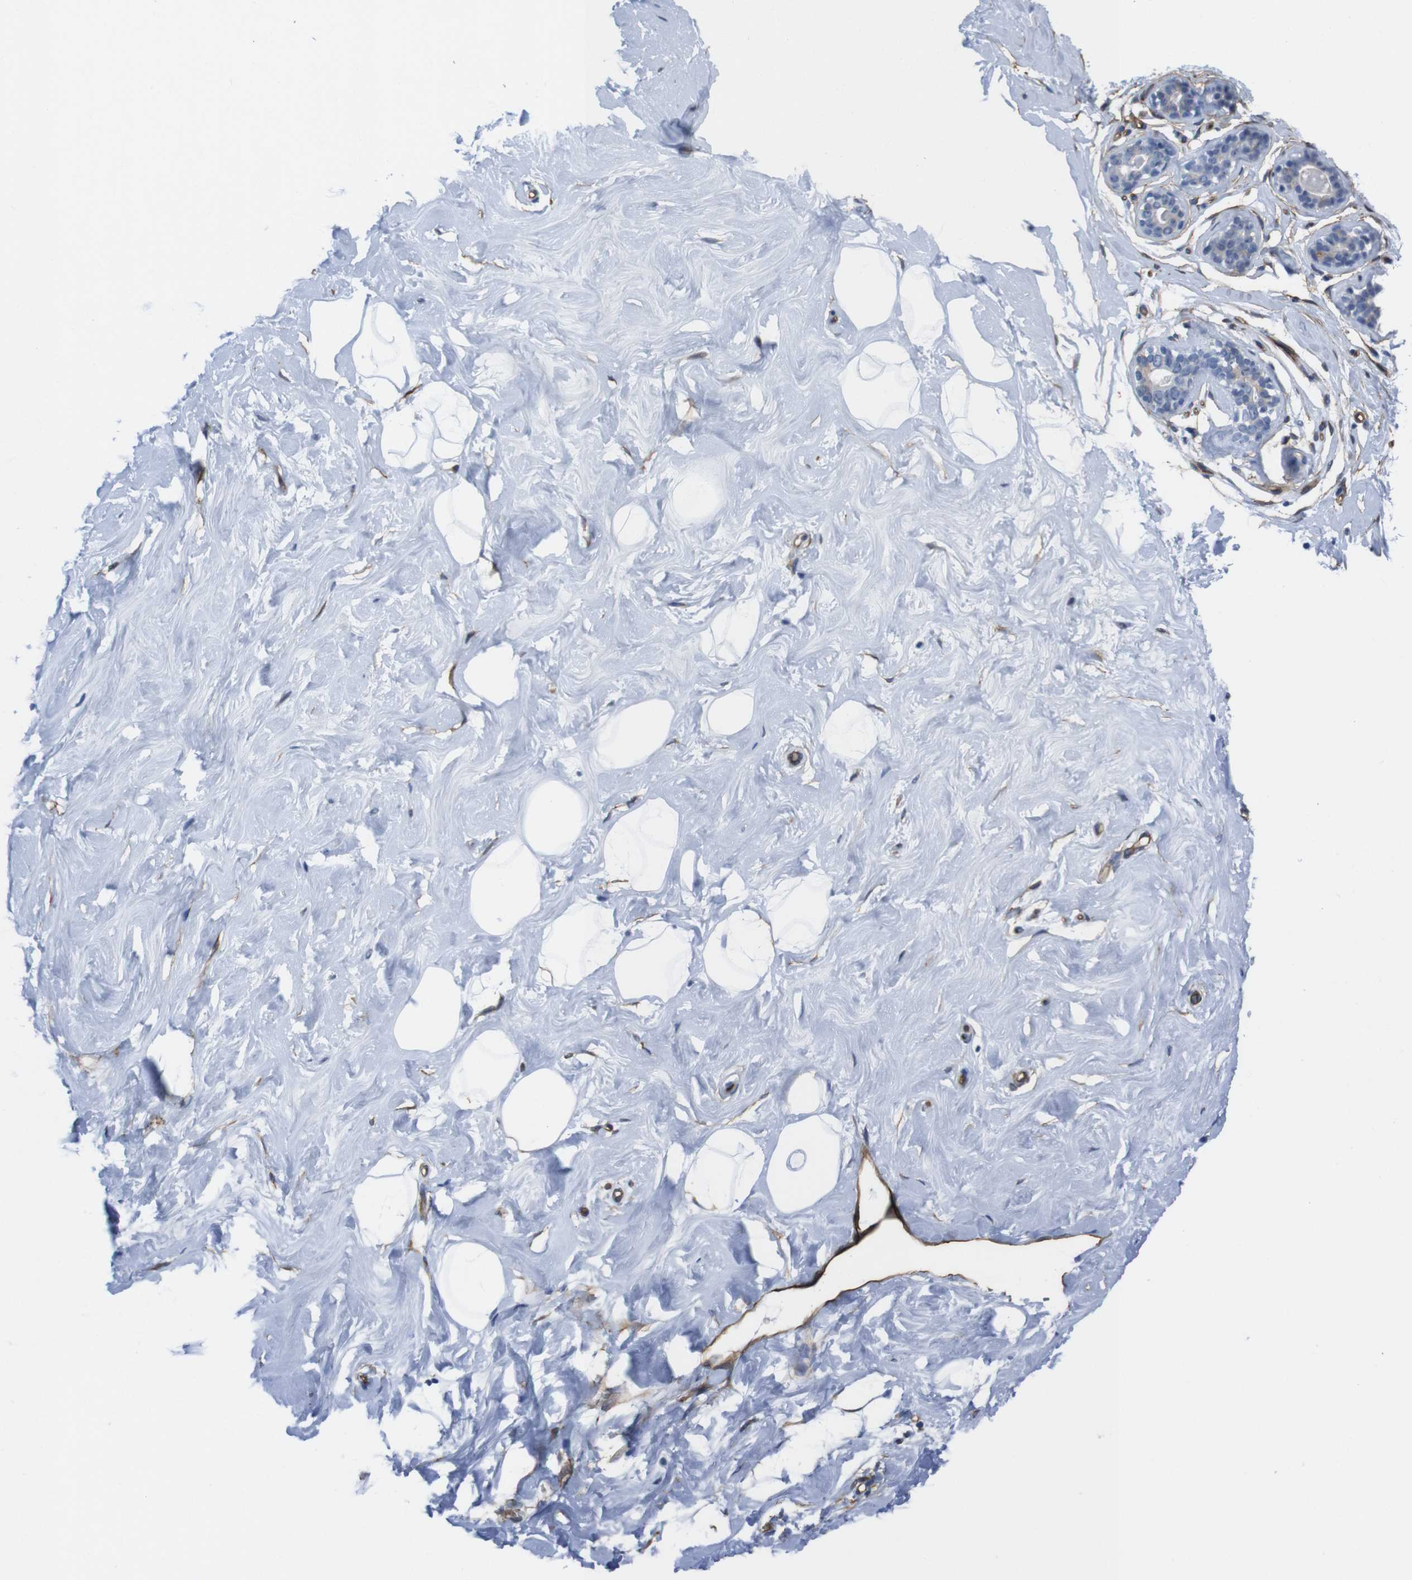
{"staining": {"intensity": "negative", "quantity": "none", "location": "none"}, "tissue": "breast", "cell_type": "Adipocytes", "image_type": "normal", "snomed": [{"axis": "morphology", "description": "Normal tissue, NOS"}, {"axis": "topography", "description": "Breast"}], "caption": "Adipocytes show no significant expression in benign breast.", "gene": "HSPA12B", "patient": {"sex": "female", "age": 23}}